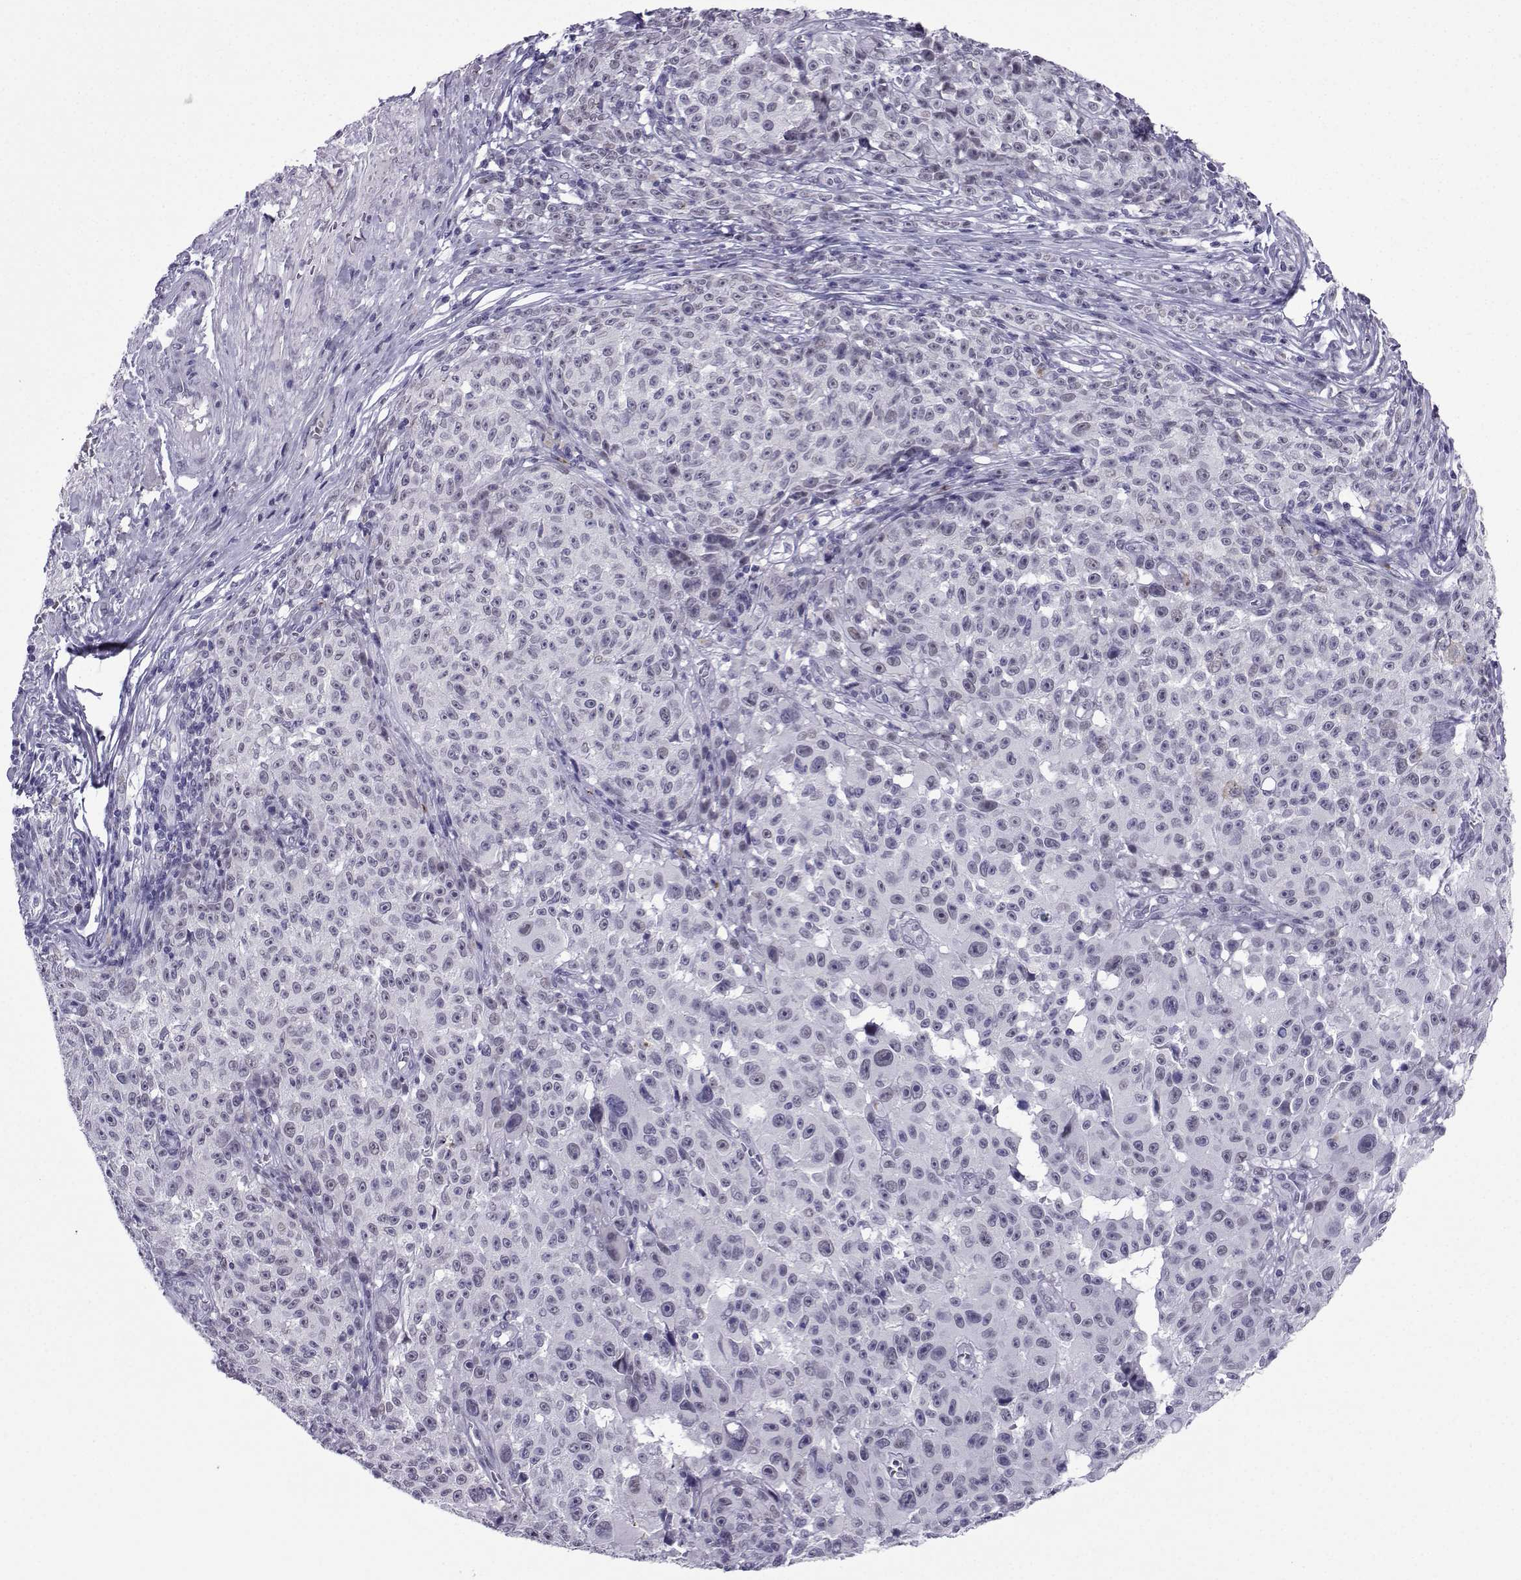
{"staining": {"intensity": "negative", "quantity": "none", "location": "none"}, "tissue": "melanoma", "cell_type": "Tumor cells", "image_type": "cancer", "snomed": [{"axis": "morphology", "description": "Malignant melanoma, NOS"}, {"axis": "topography", "description": "Skin"}], "caption": "Micrograph shows no protein positivity in tumor cells of malignant melanoma tissue.", "gene": "LORICRIN", "patient": {"sex": "female", "age": 82}}